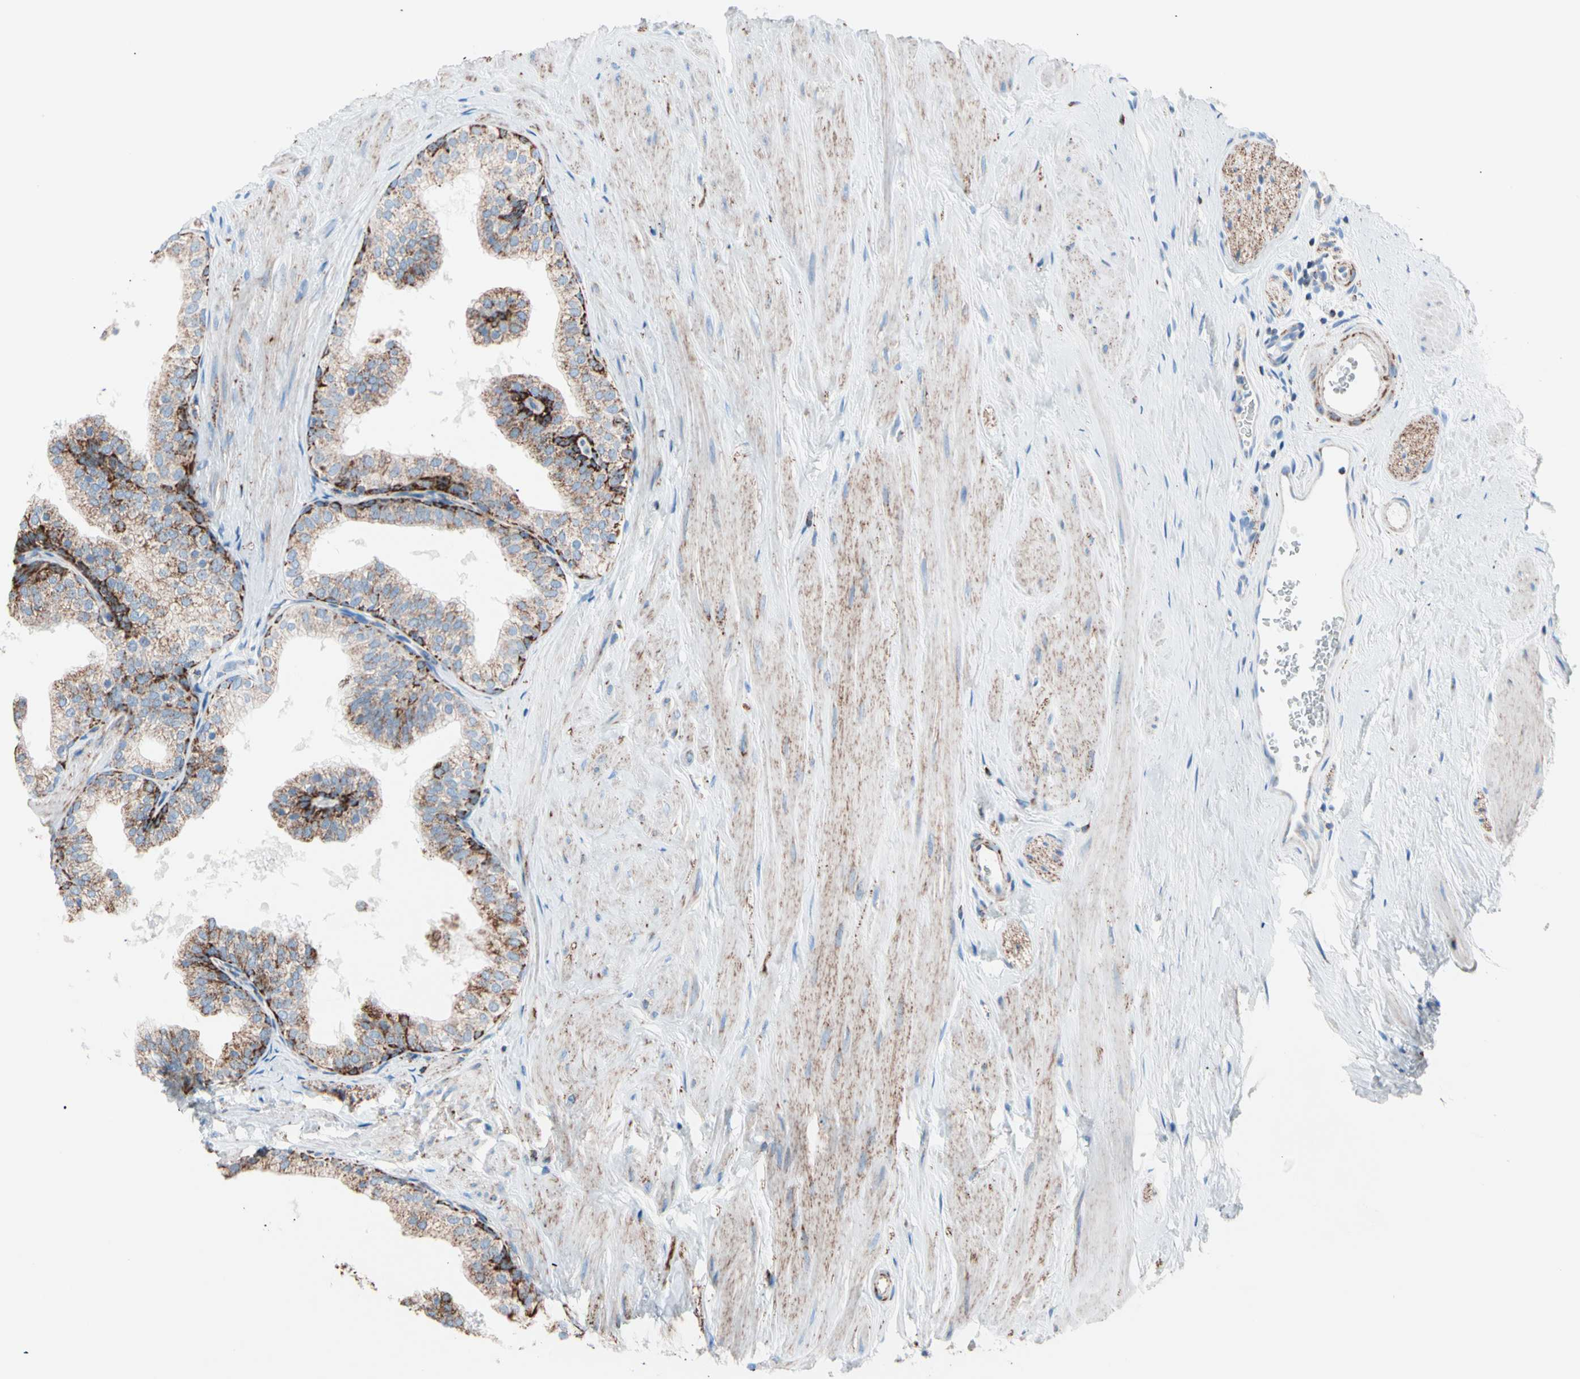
{"staining": {"intensity": "strong", "quantity": "25%-75%", "location": "cytoplasmic/membranous"}, "tissue": "prostate", "cell_type": "Glandular cells", "image_type": "normal", "snomed": [{"axis": "morphology", "description": "Normal tissue, NOS"}, {"axis": "topography", "description": "Prostate"}], "caption": "Human prostate stained with a brown dye displays strong cytoplasmic/membranous positive staining in approximately 25%-75% of glandular cells.", "gene": "HK1", "patient": {"sex": "male", "age": 60}}